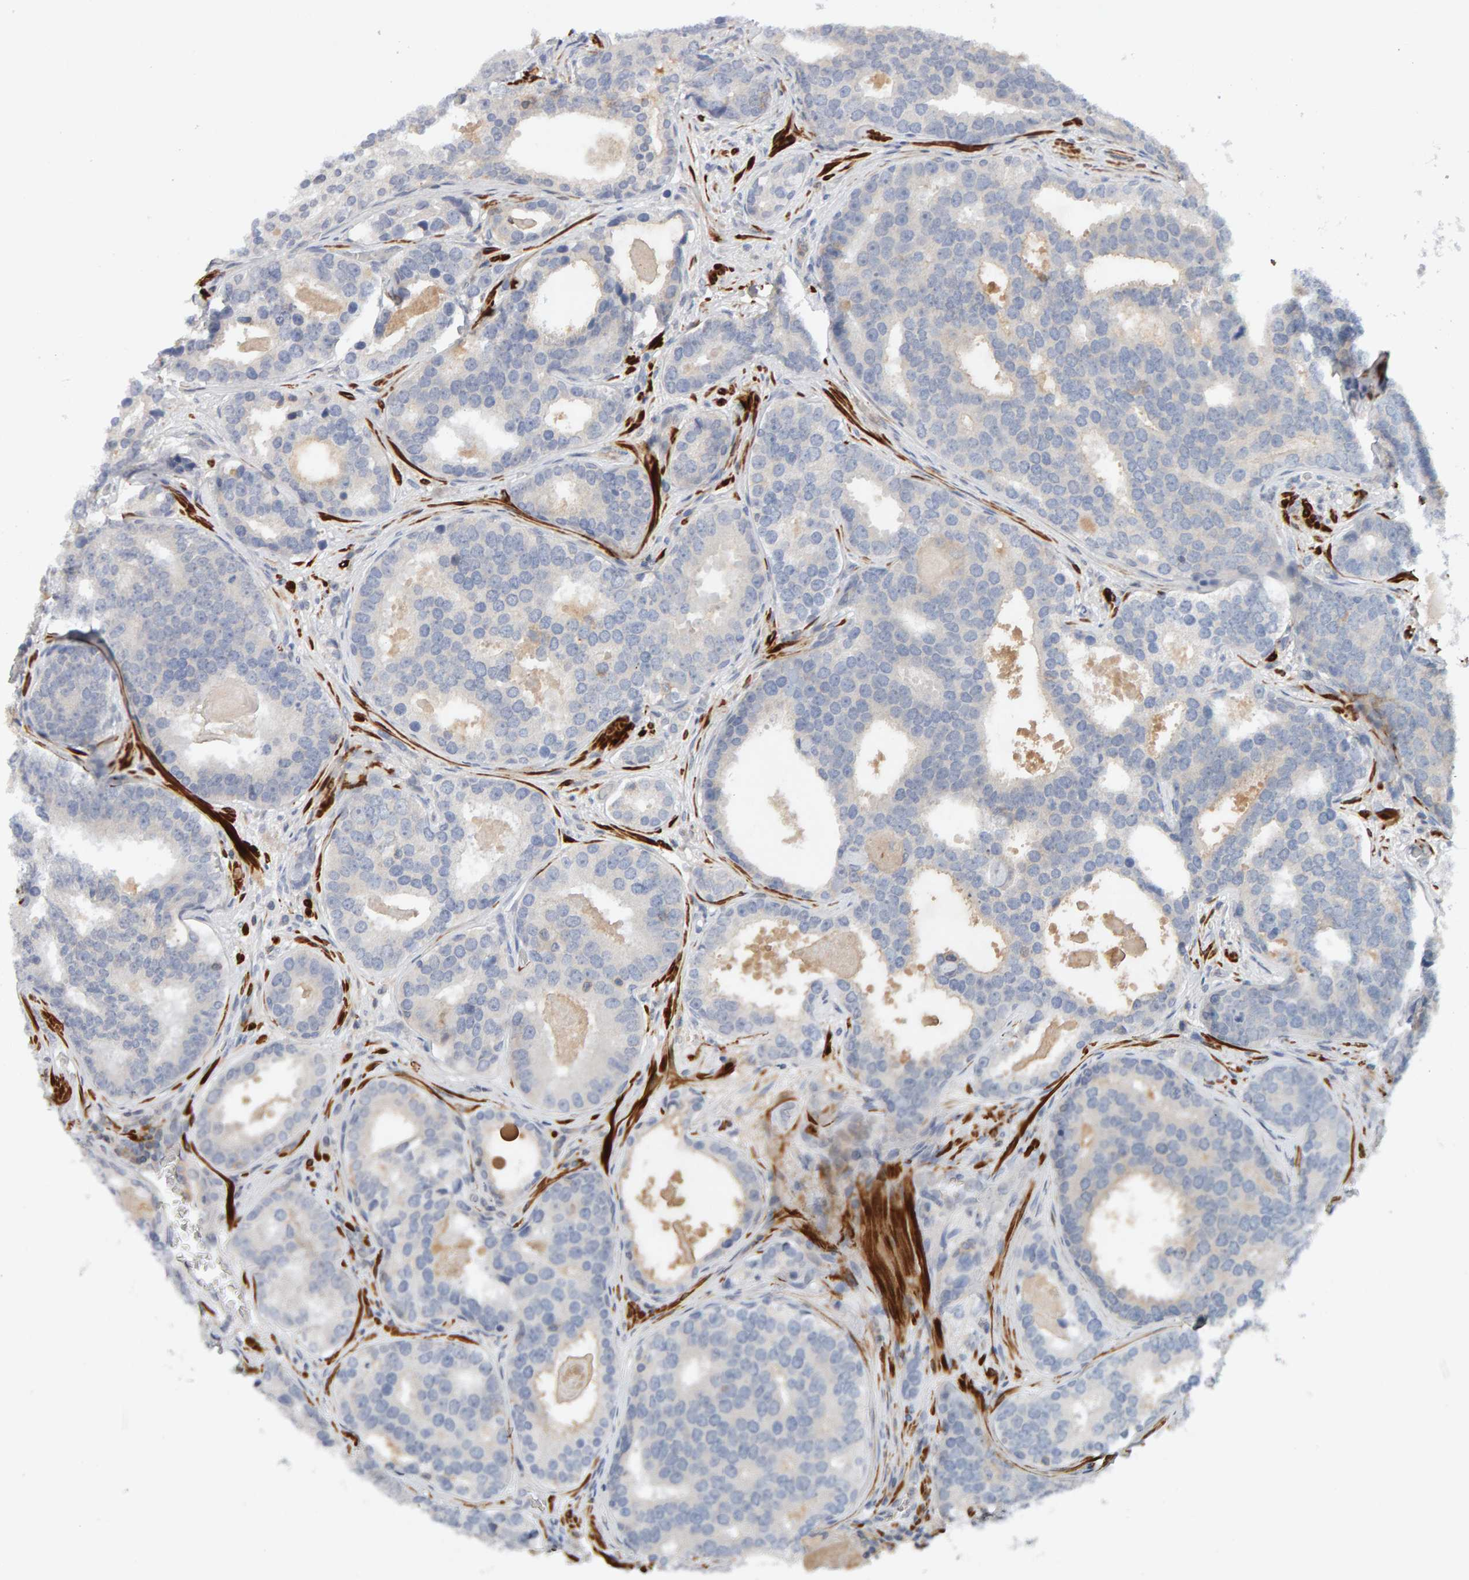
{"staining": {"intensity": "negative", "quantity": "none", "location": "none"}, "tissue": "prostate cancer", "cell_type": "Tumor cells", "image_type": "cancer", "snomed": [{"axis": "morphology", "description": "Adenocarcinoma, High grade"}, {"axis": "topography", "description": "Prostate"}], "caption": "There is no significant staining in tumor cells of adenocarcinoma (high-grade) (prostate). The staining was performed using DAB to visualize the protein expression in brown, while the nuclei were stained in blue with hematoxylin (Magnification: 20x).", "gene": "NUDCD1", "patient": {"sex": "male", "age": 60}}